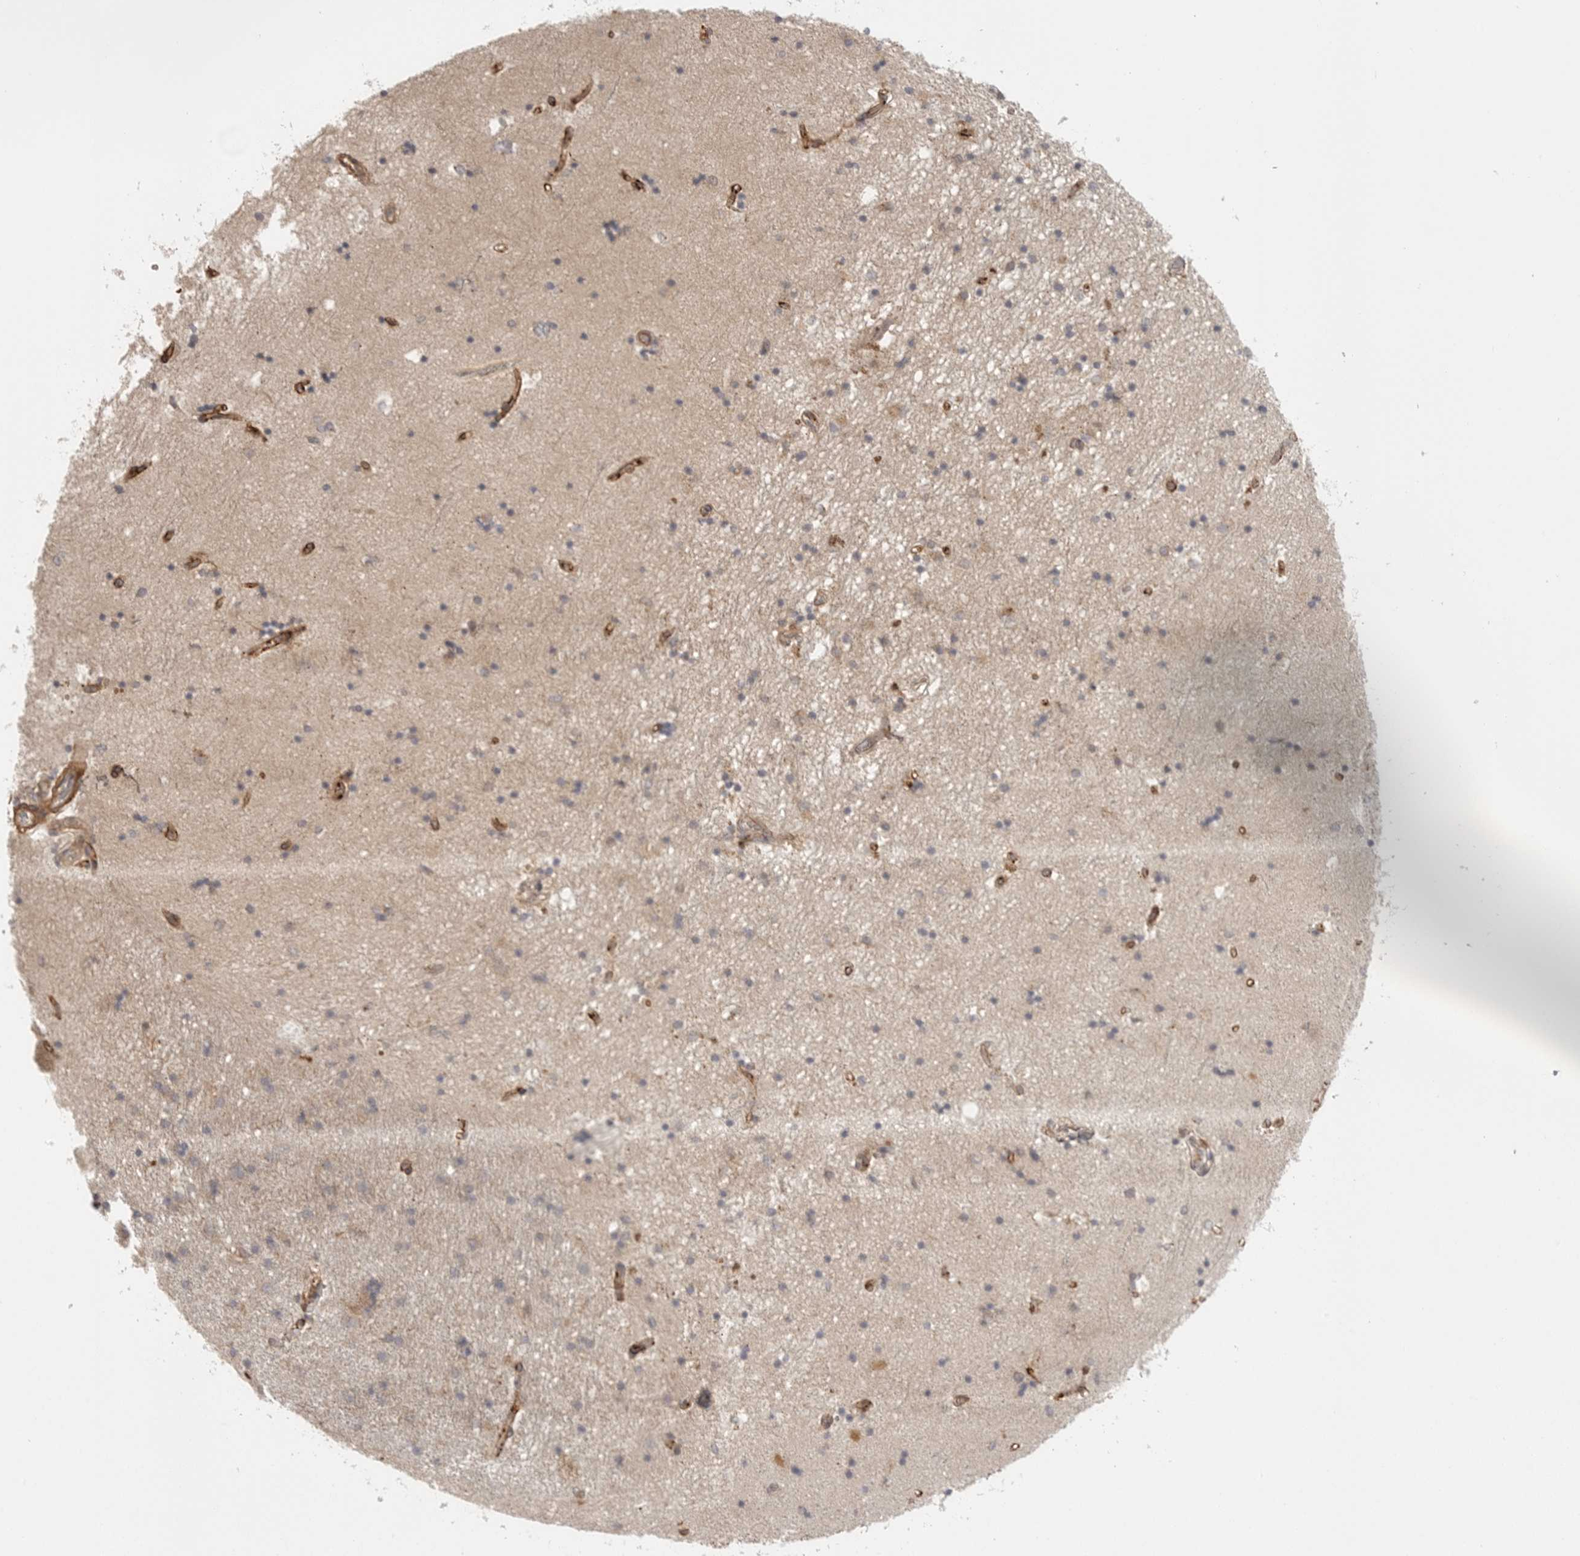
{"staining": {"intensity": "weak", "quantity": "<25%", "location": "cytoplasmic/membranous"}, "tissue": "hippocampus", "cell_type": "Glial cells", "image_type": "normal", "snomed": [{"axis": "morphology", "description": "Normal tissue, NOS"}, {"axis": "topography", "description": "Hippocampus"}], "caption": "The immunohistochemistry histopathology image has no significant expression in glial cells of hippocampus.", "gene": "CCPG1", "patient": {"sex": "male", "age": 45}}